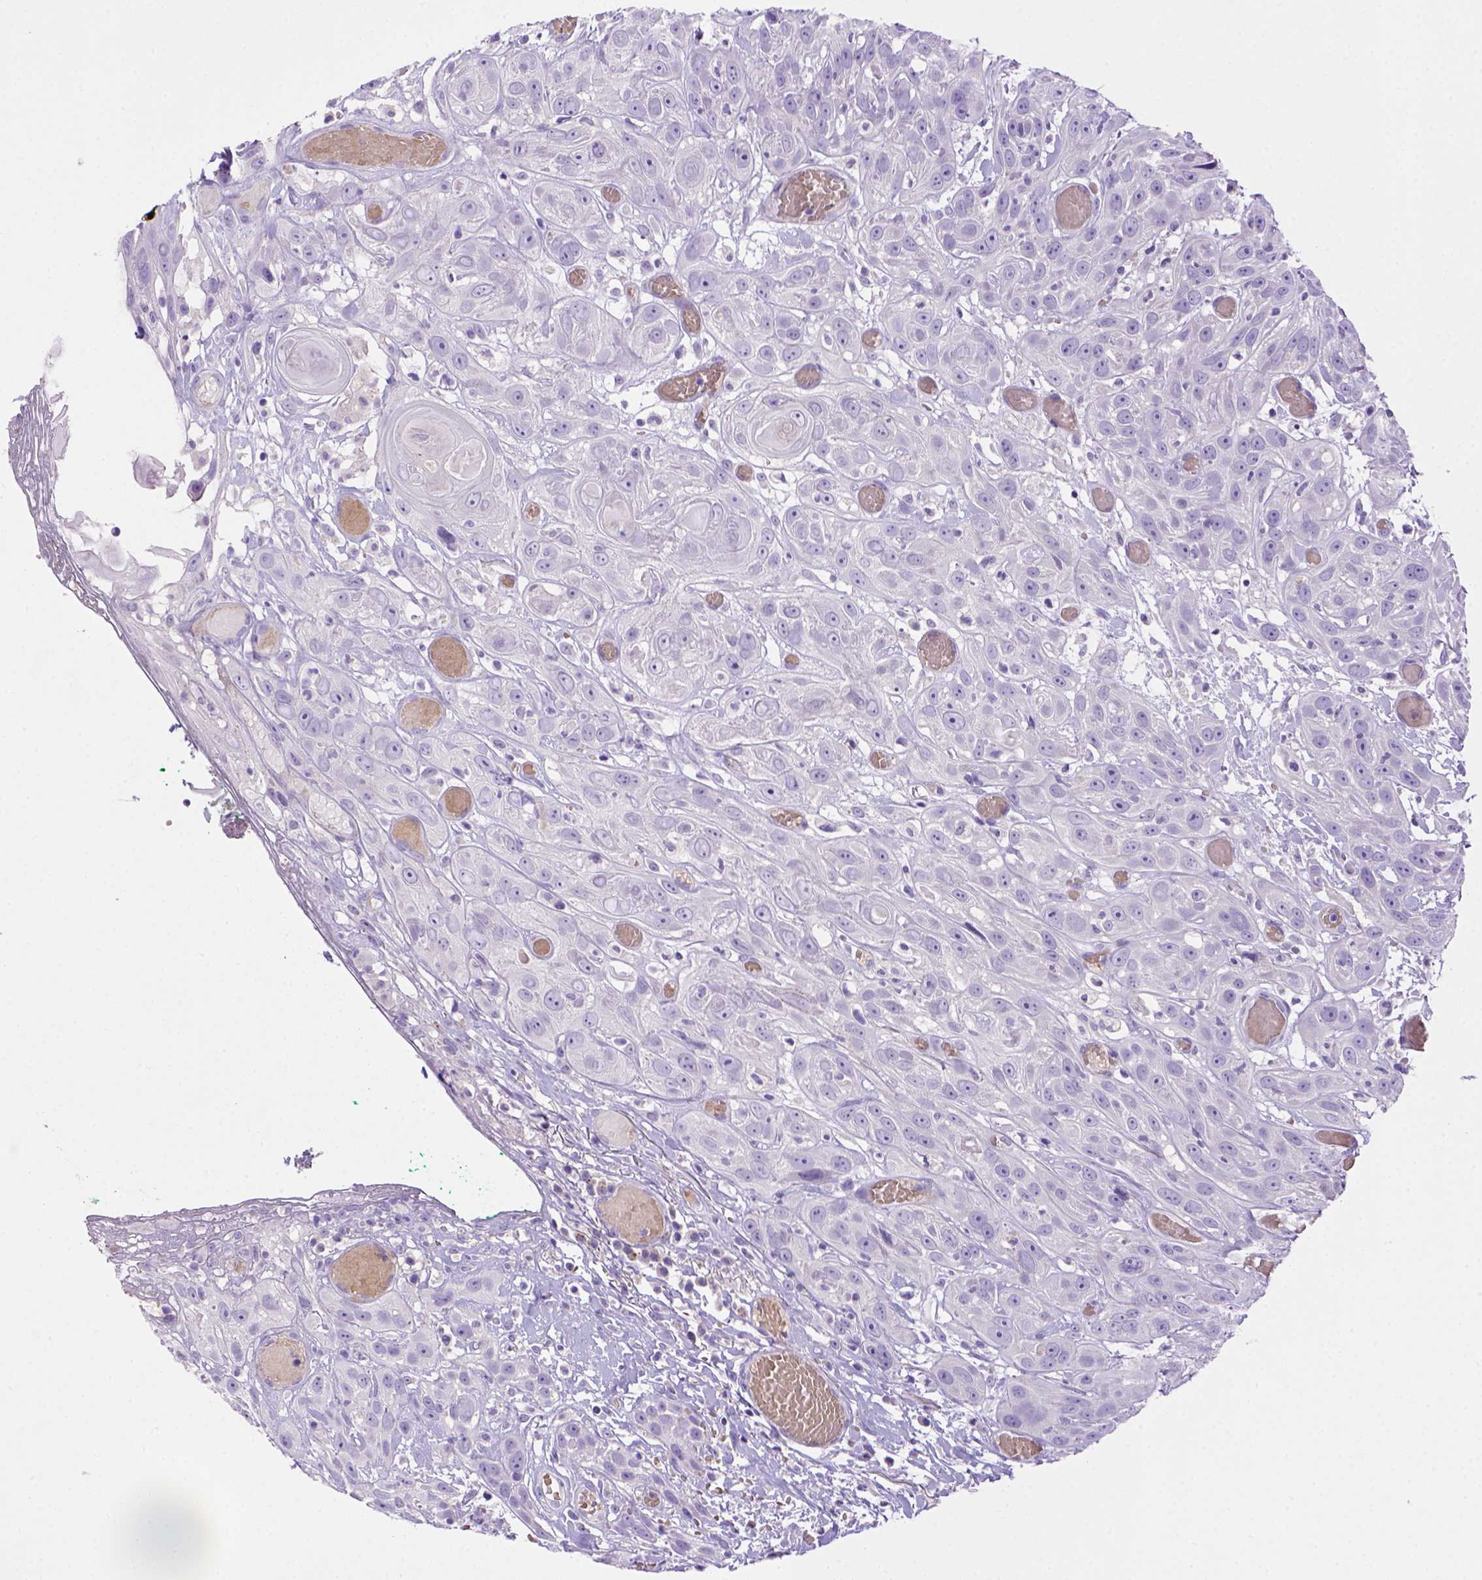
{"staining": {"intensity": "negative", "quantity": "none", "location": "none"}, "tissue": "head and neck cancer", "cell_type": "Tumor cells", "image_type": "cancer", "snomed": [{"axis": "morphology", "description": "Normal tissue, NOS"}, {"axis": "morphology", "description": "Squamous cell carcinoma, NOS"}, {"axis": "topography", "description": "Oral tissue"}, {"axis": "topography", "description": "Salivary gland"}, {"axis": "topography", "description": "Head-Neck"}], "caption": "An immunohistochemistry histopathology image of head and neck cancer is shown. There is no staining in tumor cells of head and neck cancer.", "gene": "BAAT", "patient": {"sex": "female", "age": 62}}